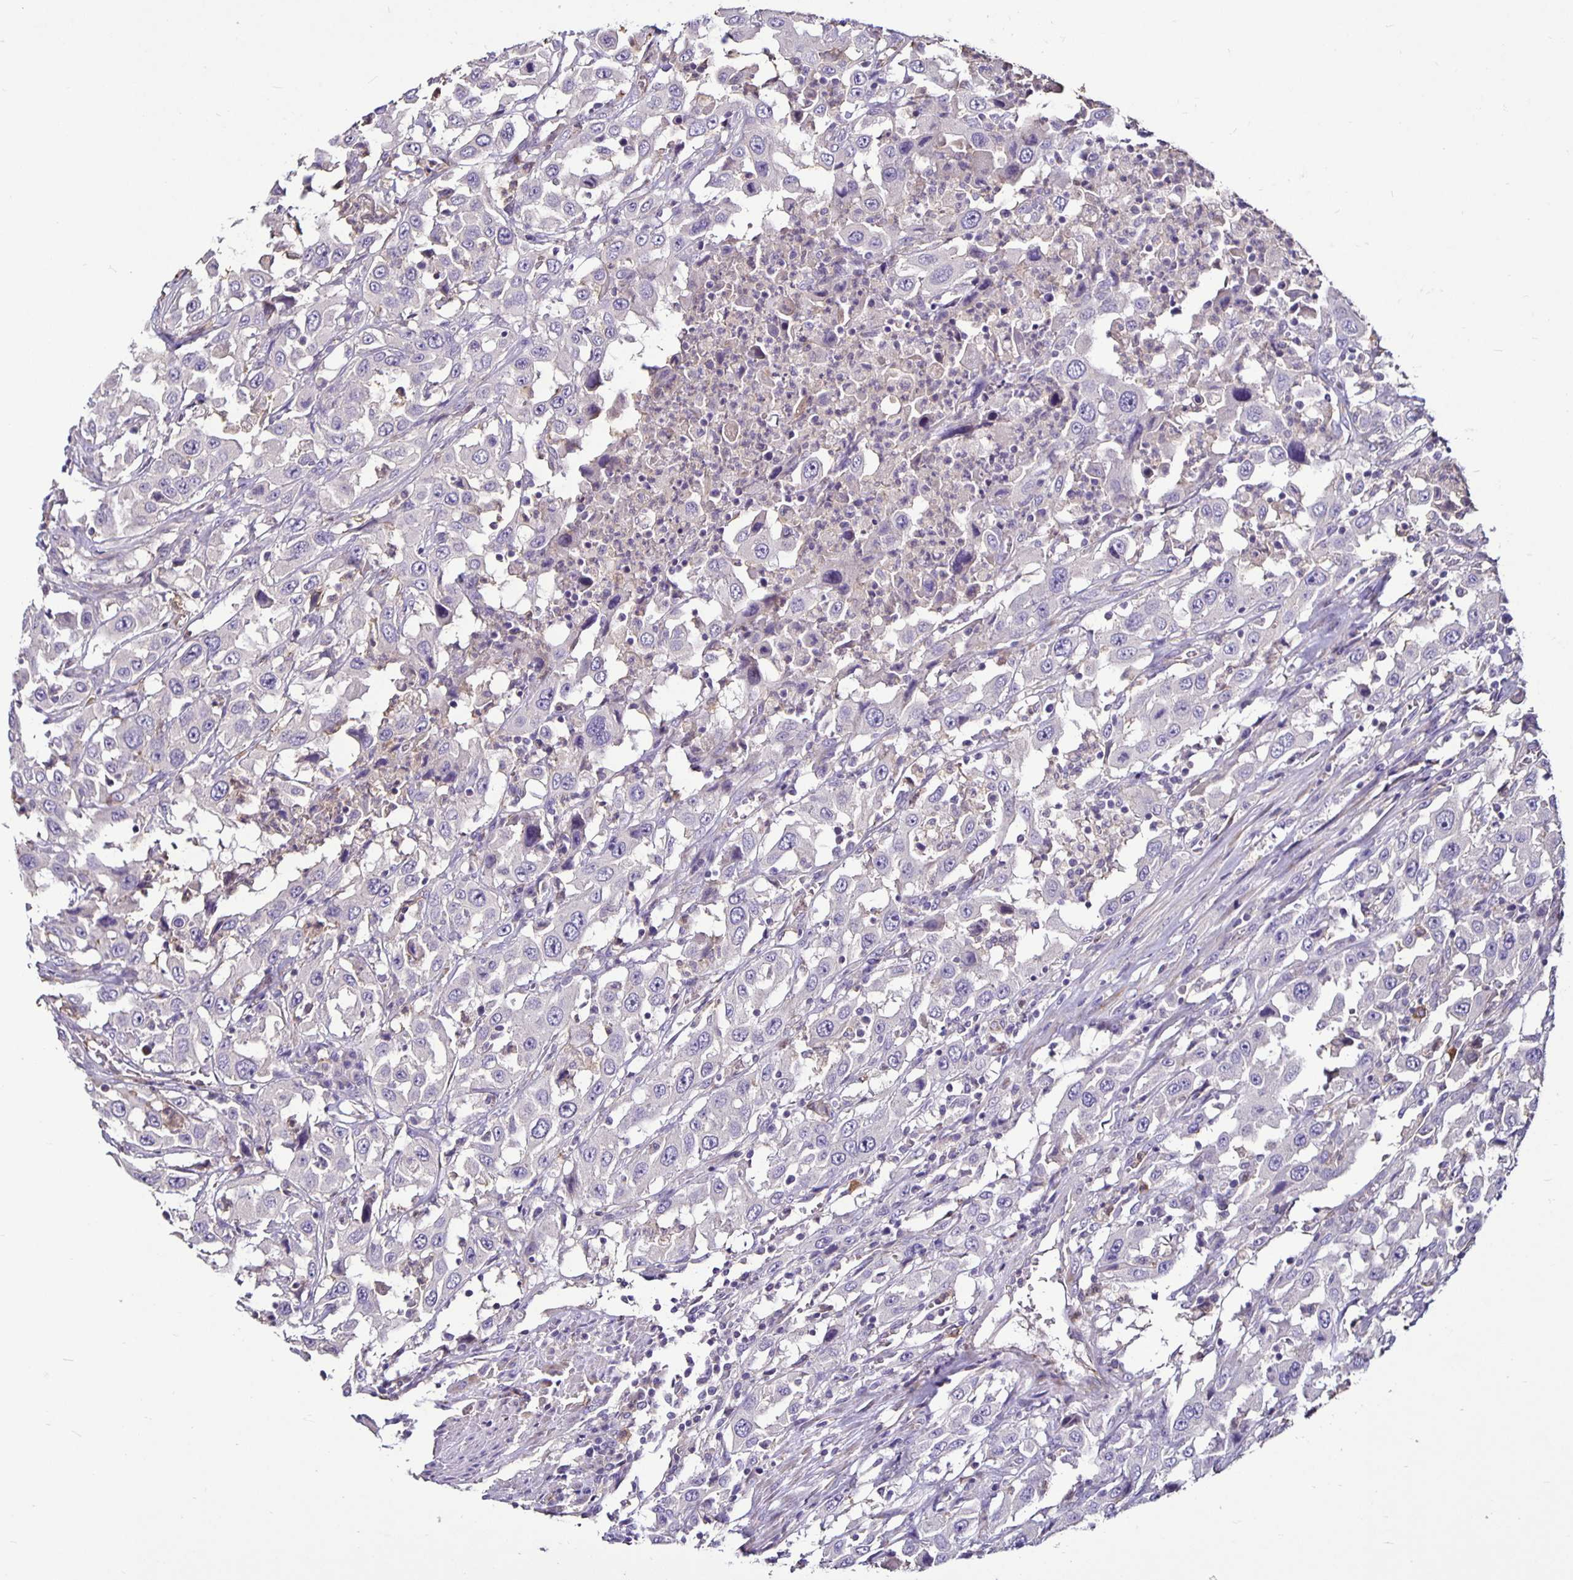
{"staining": {"intensity": "negative", "quantity": "none", "location": "none"}, "tissue": "urothelial cancer", "cell_type": "Tumor cells", "image_type": "cancer", "snomed": [{"axis": "morphology", "description": "Urothelial carcinoma, High grade"}, {"axis": "topography", "description": "Urinary bladder"}], "caption": "Tumor cells are negative for protein expression in human urothelial cancer. (DAB (3,3'-diaminobenzidine) immunohistochemistry (IHC), high magnification).", "gene": "FCER1A", "patient": {"sex": "male", "age": 61}}